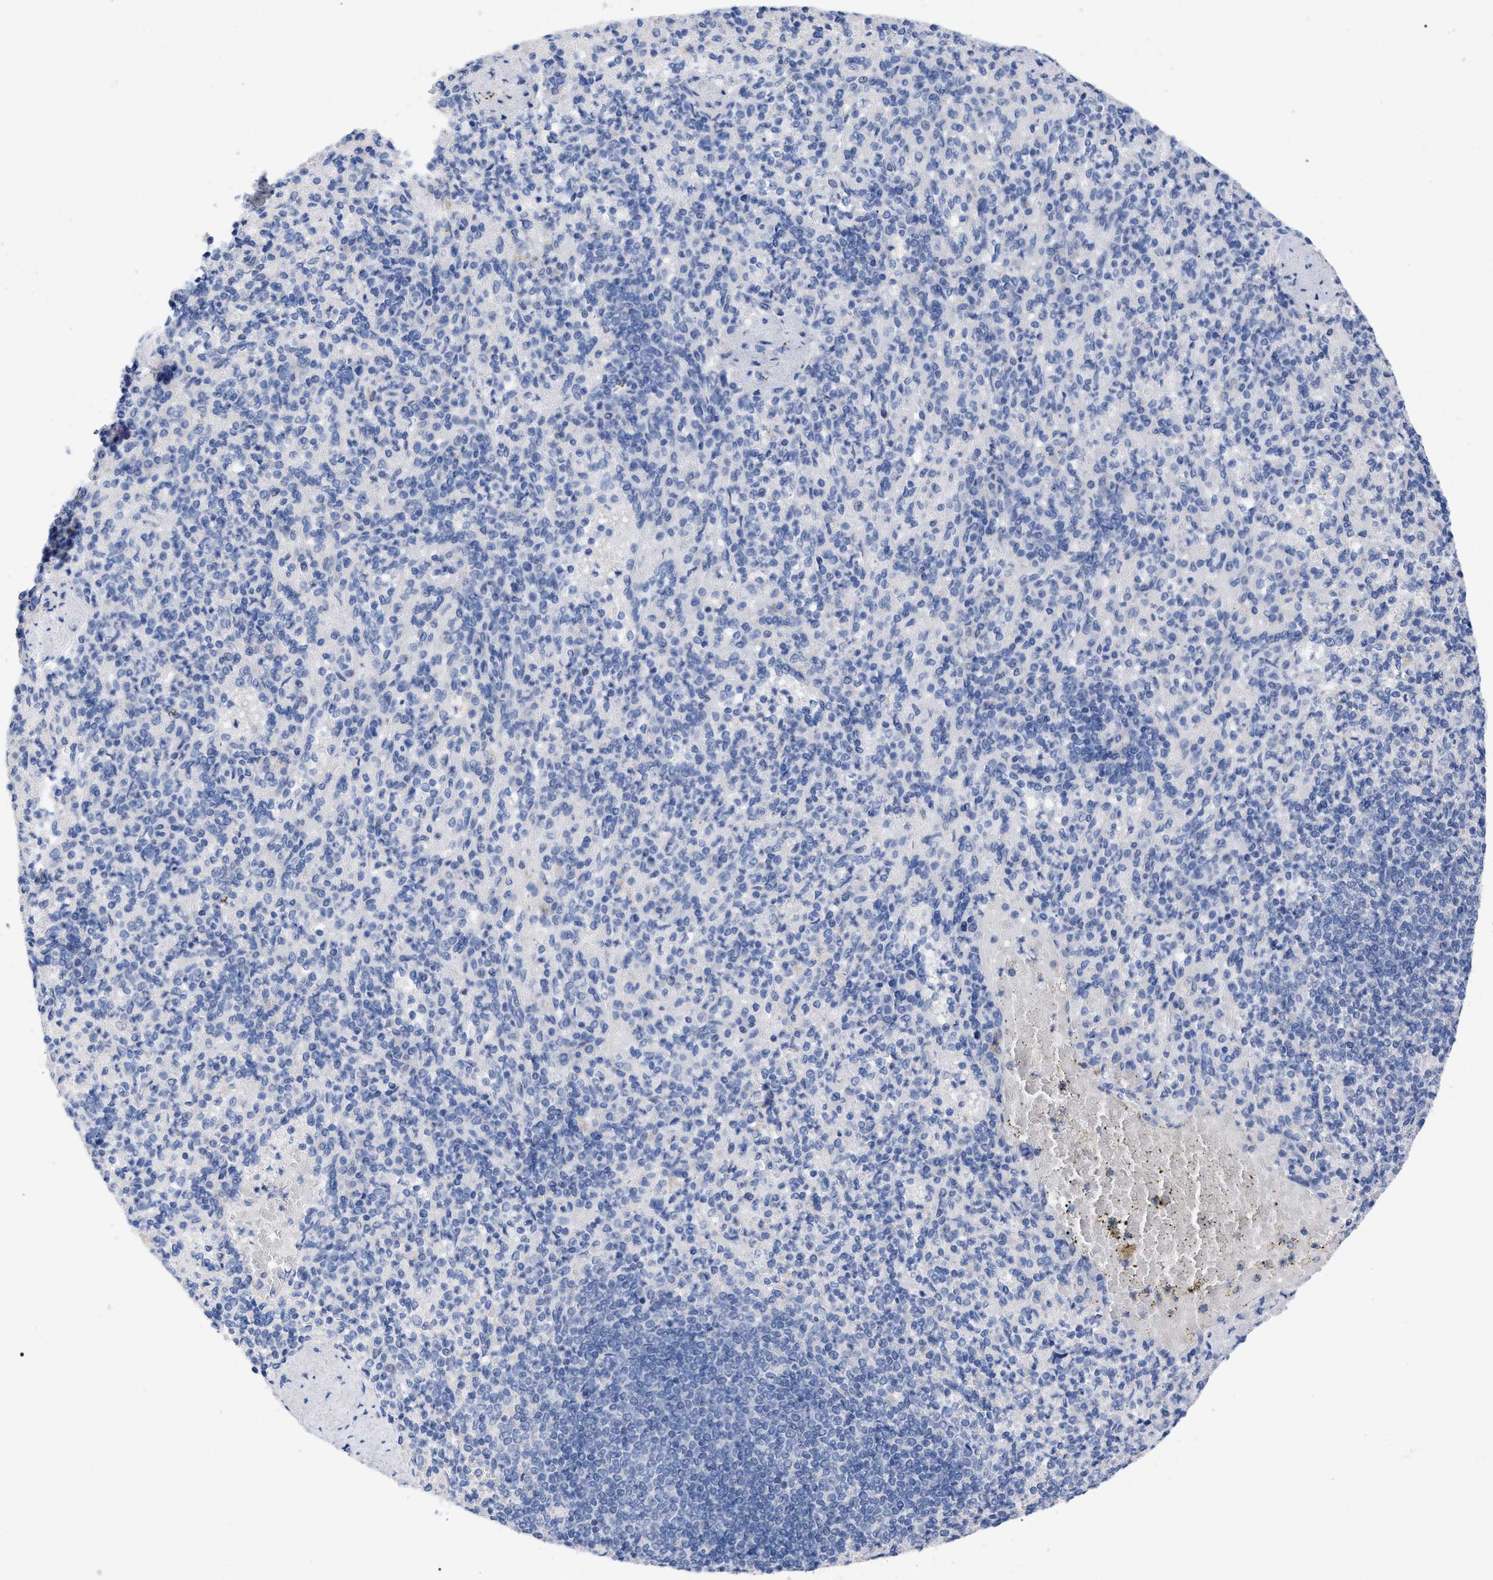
{"staining": {"intensity": "negative", "quantity": "none", "location": "none"}, "tissue": "spleen", "cell_type": "Cells in red pulp", "image_type": "normal", "snomed": [{"axis": "morphology", "description": "Normal tissue, NOS"}, {"axis": "topography", "description": "Spleen"}], "caption": "High power microscopy histopathology image of an immunohistochemistry (IHC) micrograph of normal spleen, revealing no significant positivity in cells in red pulp.", "gene": "HAPLN1", "patient": {"sex": "female", "age": 74}}